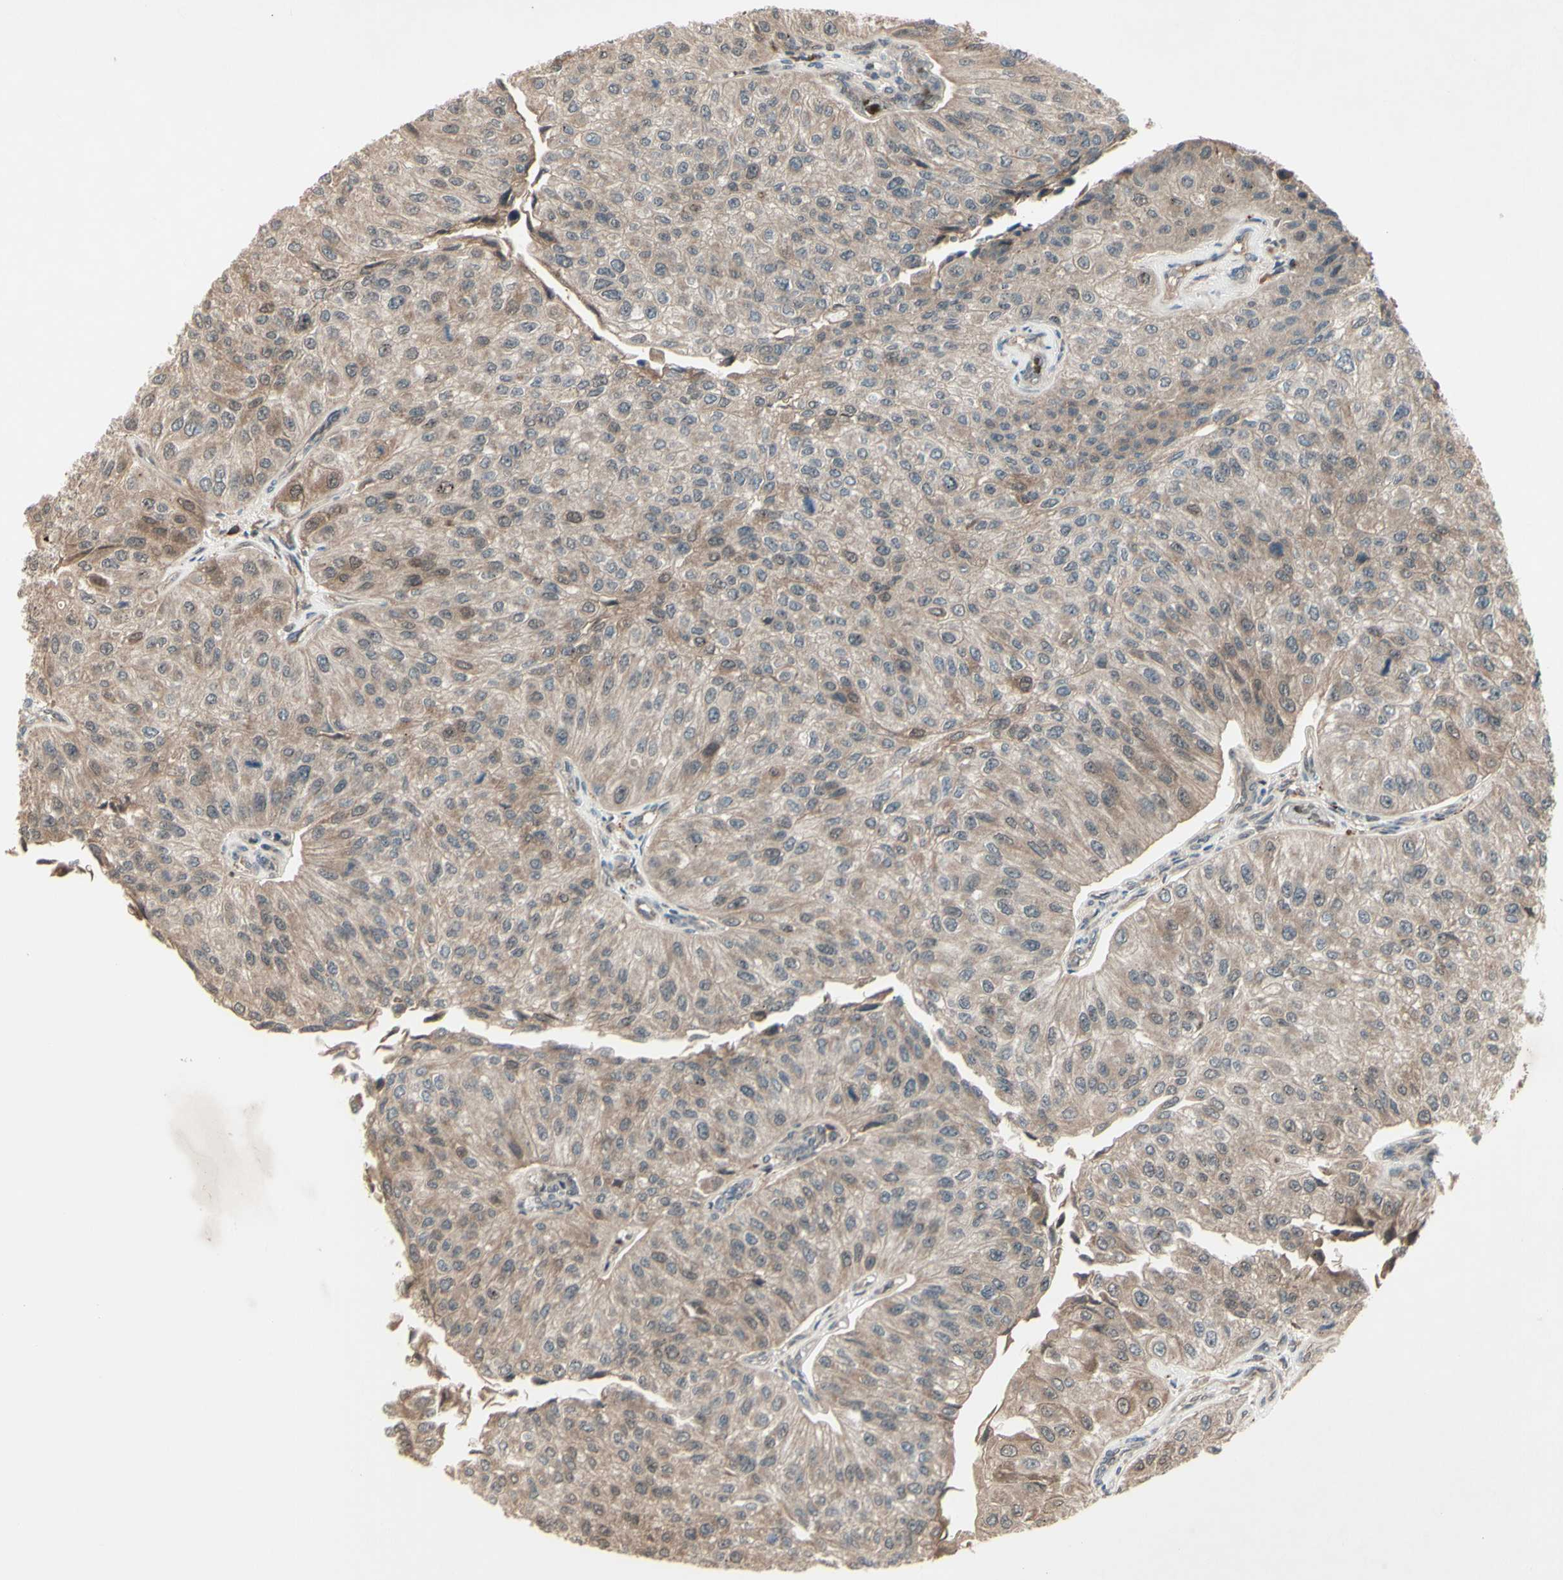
{"staining": {"intensity": "weak", "quantity": ">75%", "location": "cytoplasmic/membranous"}, "tissue": "urothelial cancer", "cell_type": "Tumor cells", "image_type": "cancer", "snomed": [{"axis": "morphology", "description": "Urothelial carcinoma, High grade"}, {"axis": "topography", "description": "Kidney"}, {"axis": "topography", "description": "Urinary bladder"}], "caption": "Immunohistochemical staining of human urothelial carcinoma (high-grade) reveals low levels of weak cytoplasmic/membranous staining in approximately >75% of tumor cells.", "gene": "MLF2", "patient": {"sex": "male", "age": 77}}